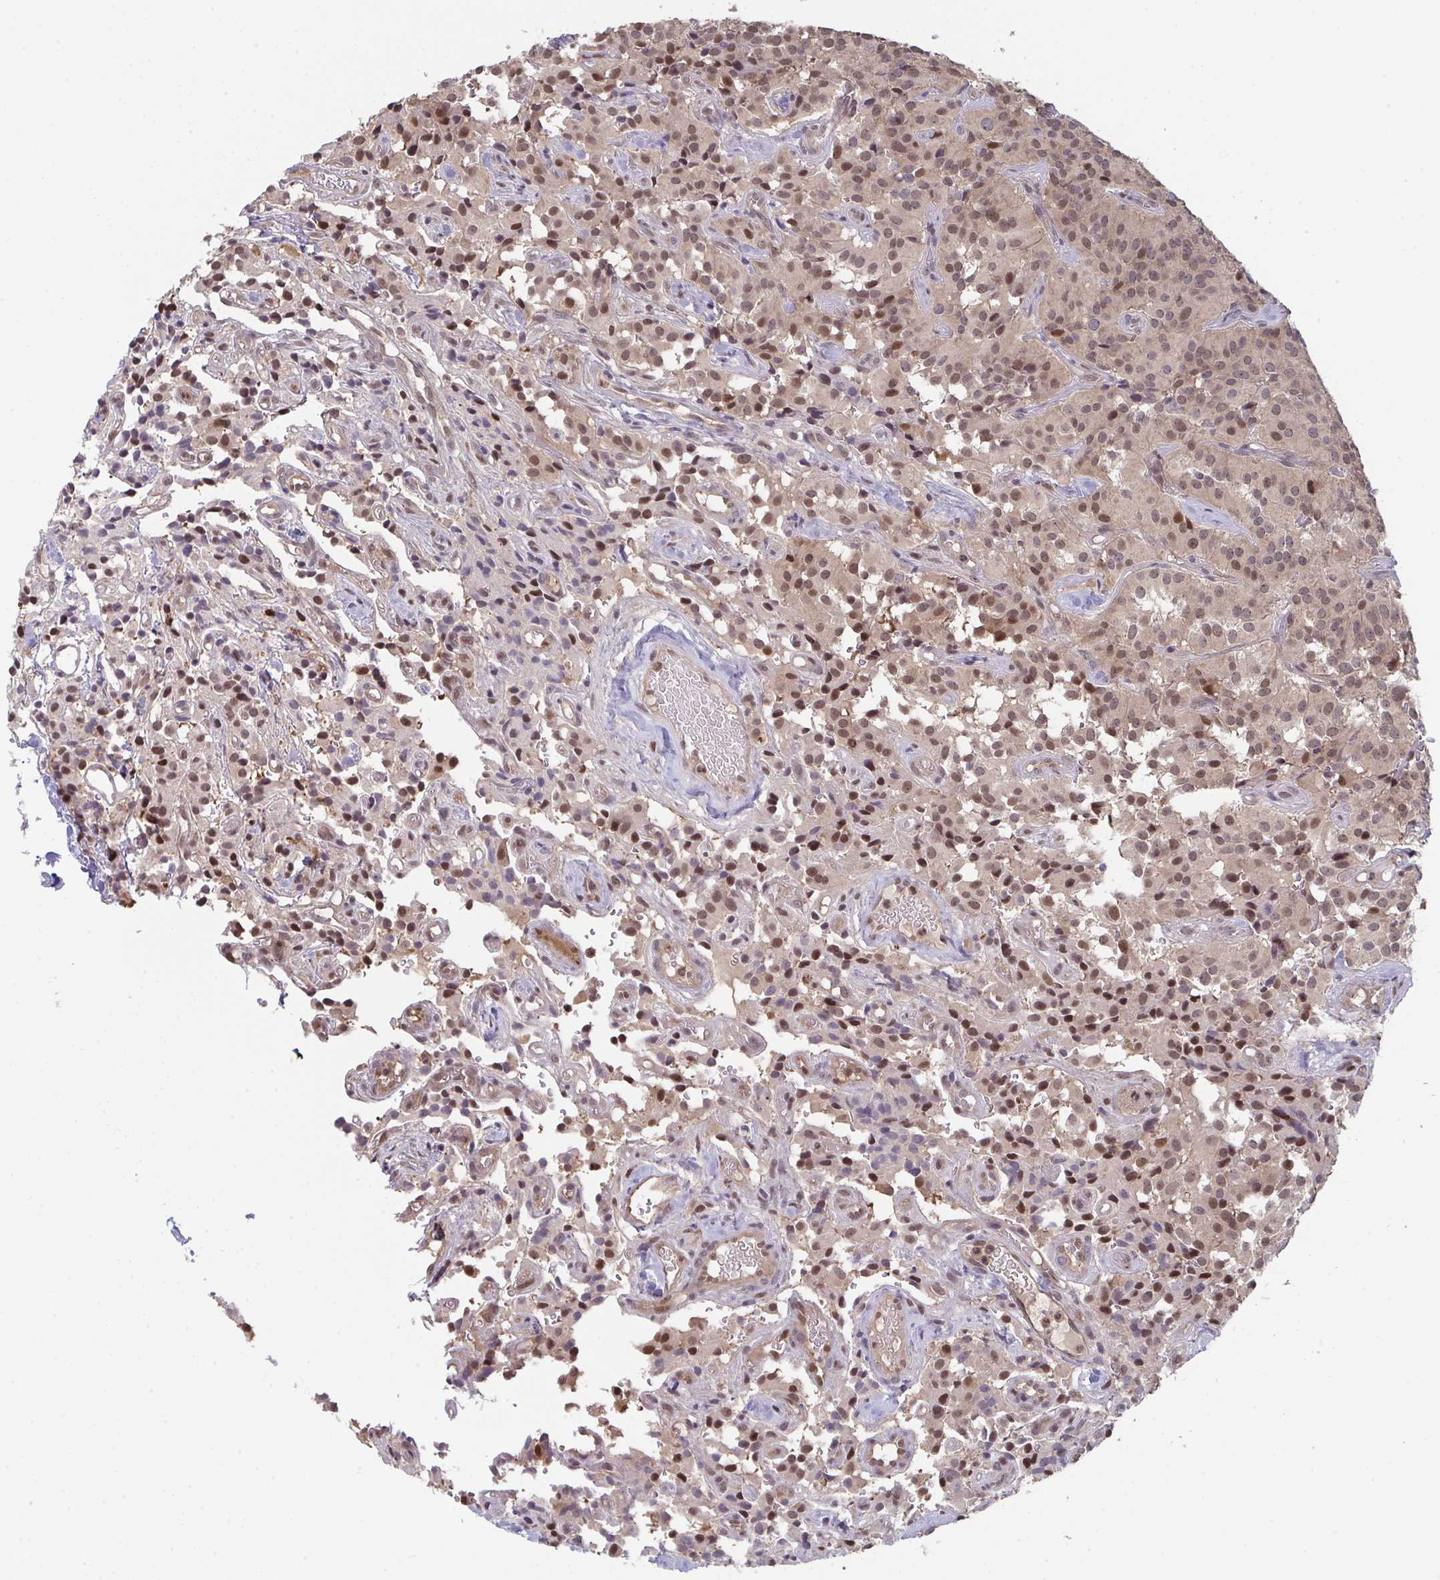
{"staining": {"intensity": "moderate", "quantity": ">75%", "location": "nuclear"}, "tissue": "glioma", "cell_type": "Tumor cells", "image_type": "cancer", "snomed": [{"axis": "morphology", "description": "Glioma, malignant, Low grade"}, {"axis": "topography", "description": "Brain"}], "caption": "A medium amount of moderate nuclear positivity is identified in about >75% of tumor cells in glioma tissue.", "gene": "ACD", "patient": {"sex": "male", "age": 42}}